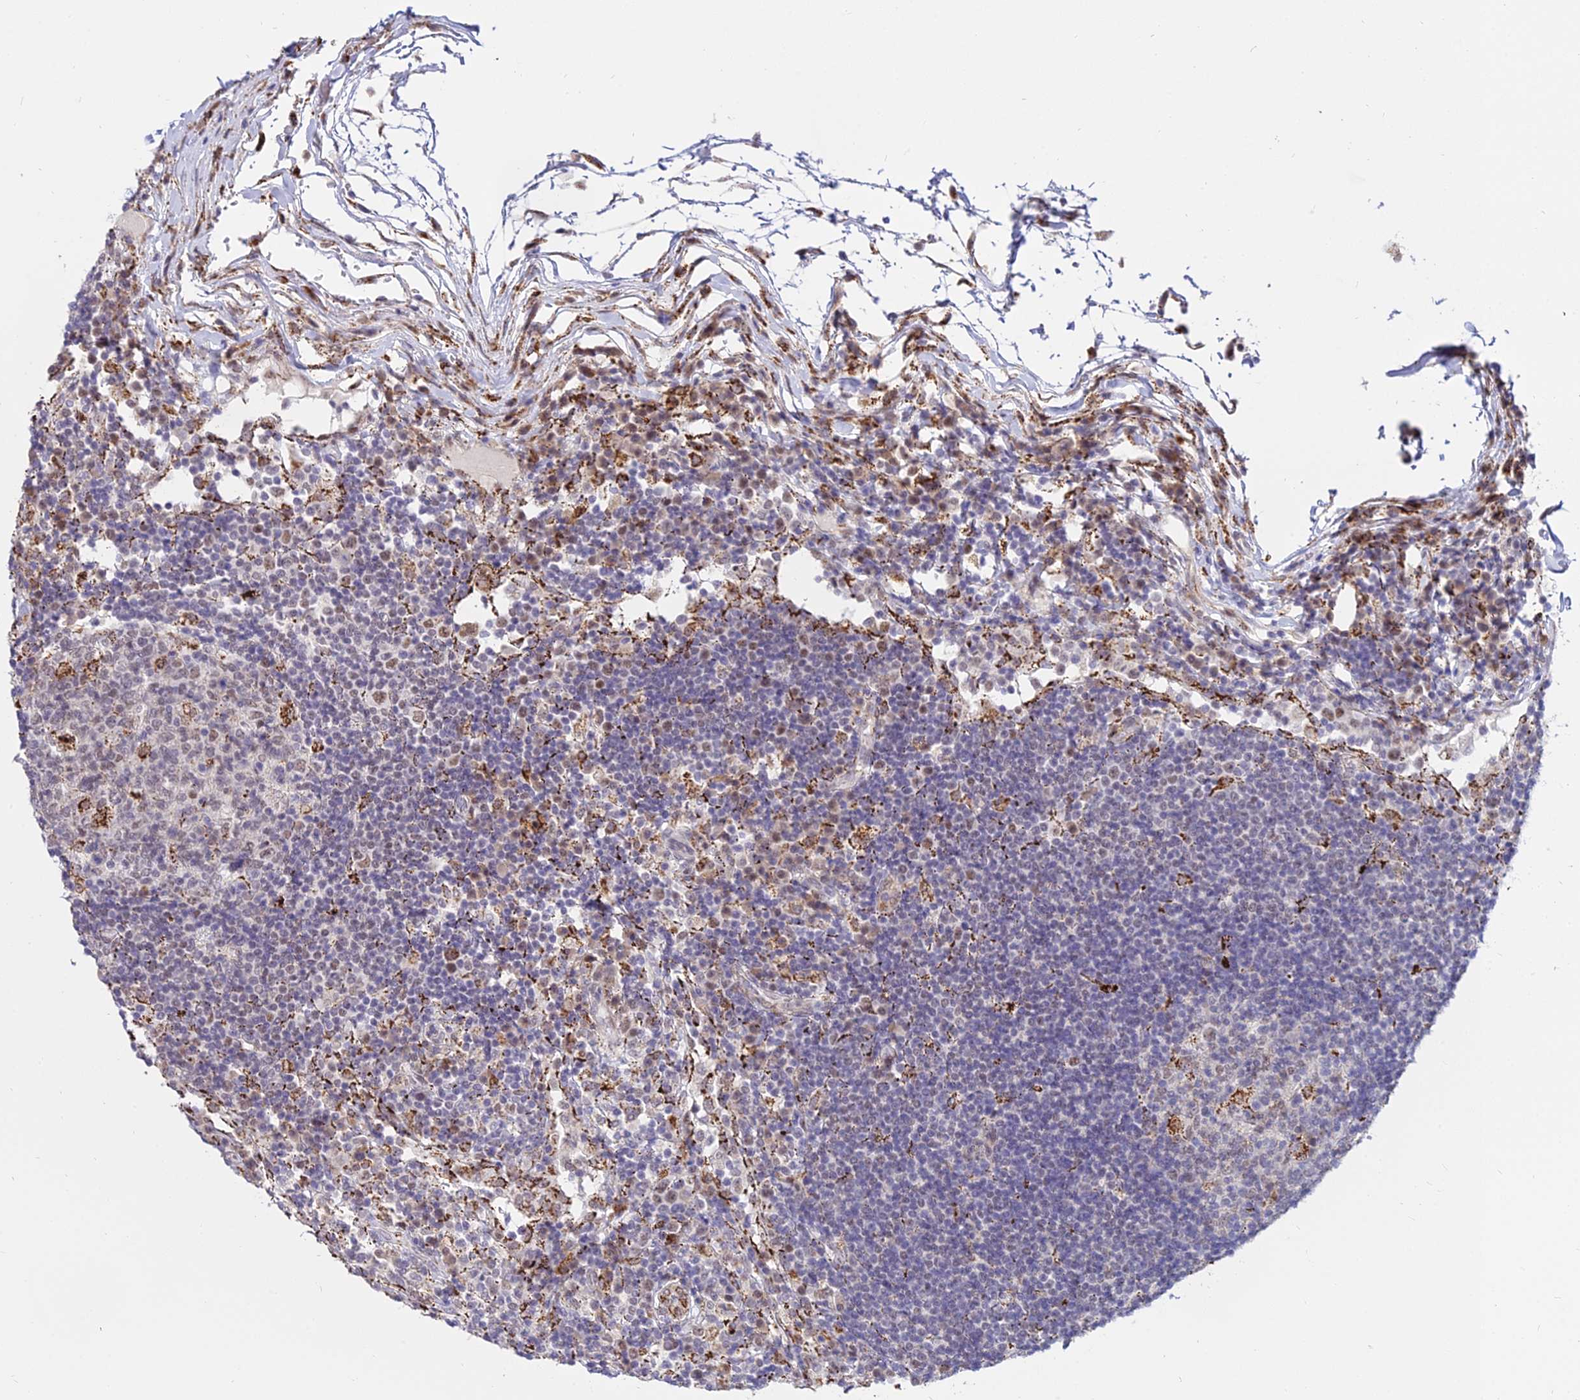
{"staining": {"intensity": "moderate", "quantity": "<25%", "location": "cytoplasmic/membranous"}, "tissue": "lymph node", "cell_type": "Germinal center cells", "image_type": "normal", "snomed": [{"axis": "morphology", "description": "Normal tissue, NOS"}, {"axis": "topography", "description": "Lymph node"}], "caption": "Germinal center cells reveal low levels of moderate cytoplasmic/membranous staining in about <25% of cells in unremarkable human lymph node. Ihc stains the protein of interest in brown and the nuclei are stained blue.", "gene": "C6orf163", "patient": {"sex": "female", "age": 53}}